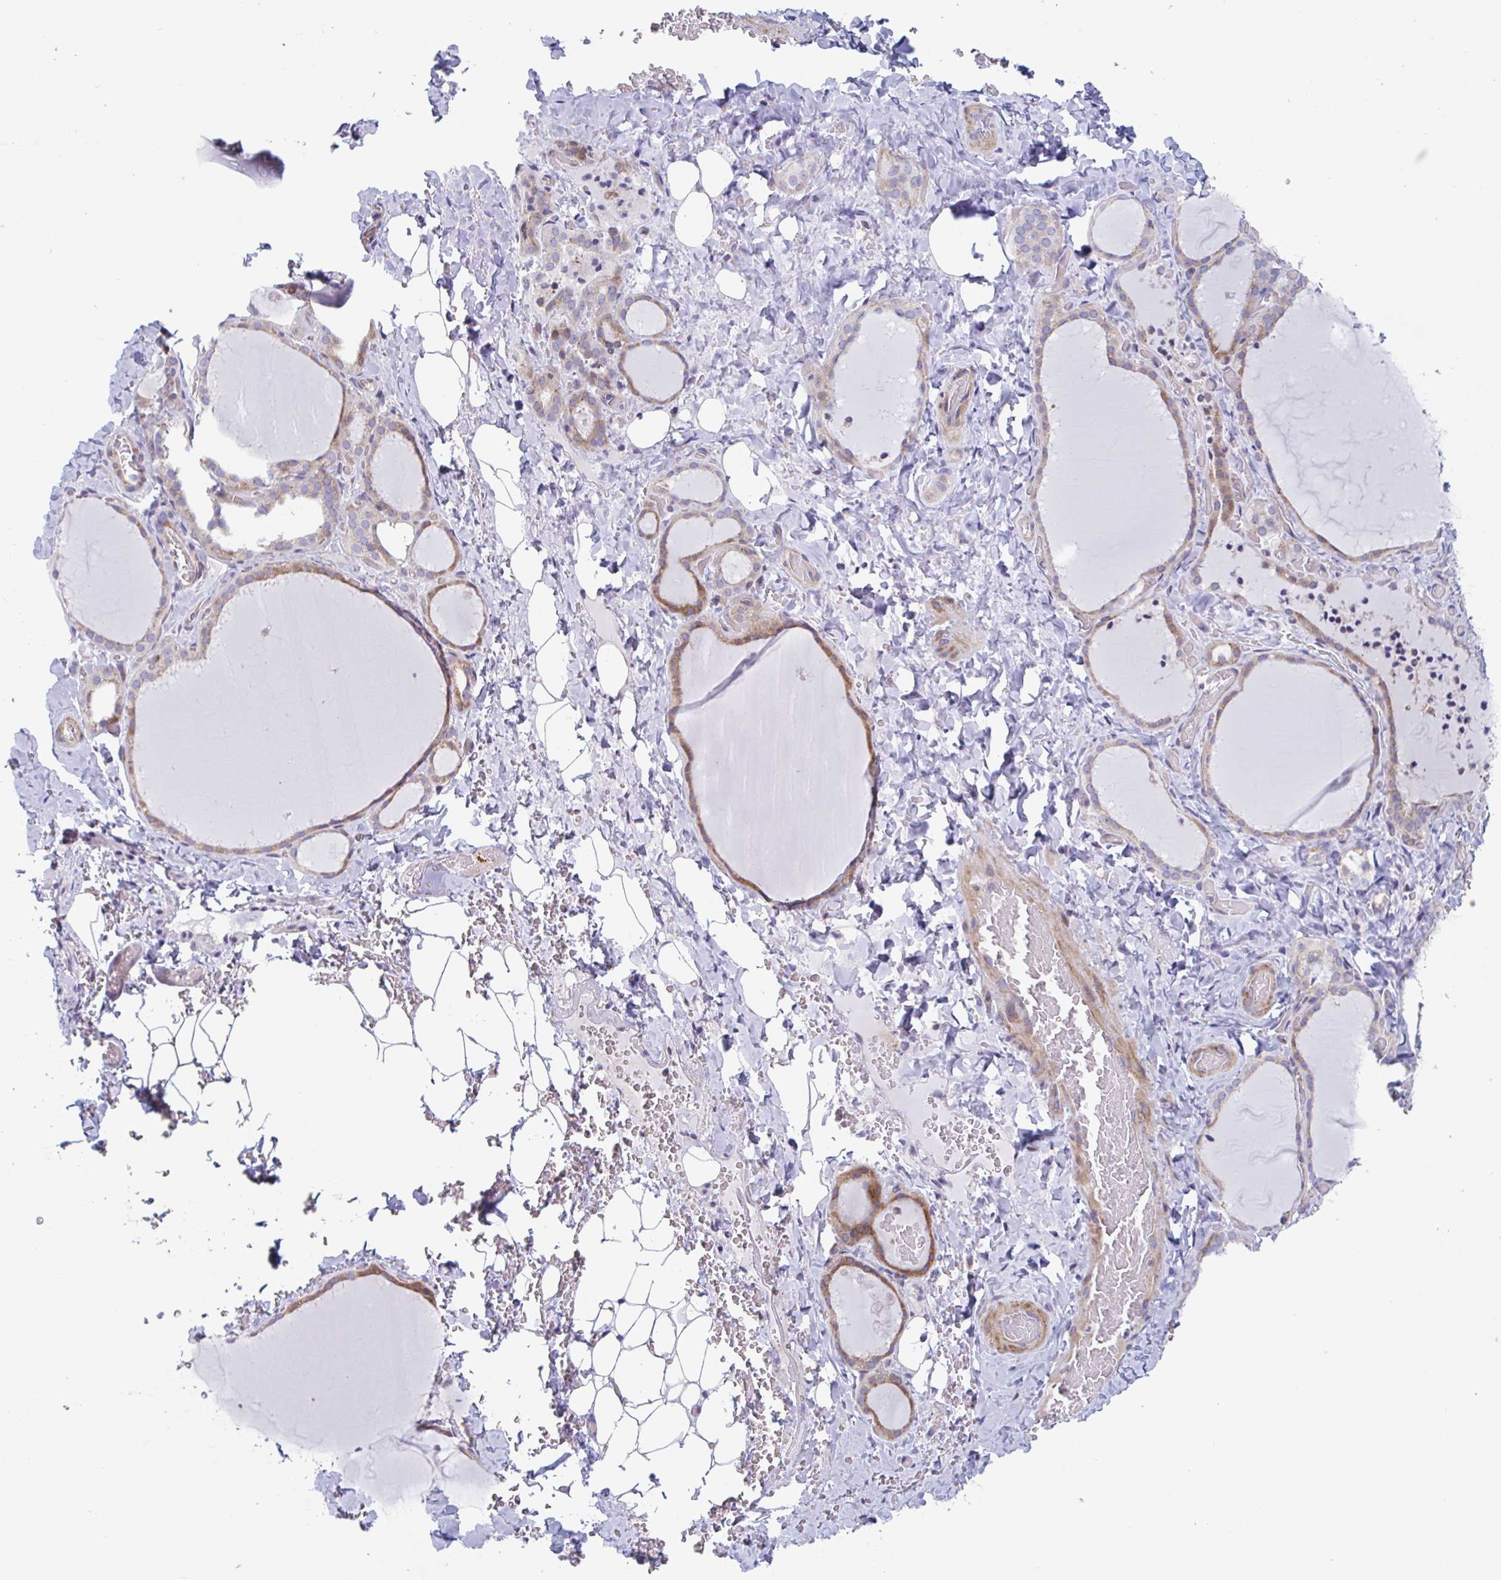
{"staining": {"intensity": "moderate", "quantity": "25%-75%", "location": "cytoplasmic/membranous"}, "tissue": "thyroid gland", "cell_type": "Glandular cells", "image_type": "normal", "snomed": [{"axis": "morphology", "description": "Normal tissue, NOS"}, {"axis": "topography", "description": "Thyroid gland"}], "caption": "This image reveals IHC staining of normal thyroid gland, with medium moderate cytoplasmic/membranous positivity in approximately 25%-75% of glandular cells.", "gene": "DUXA", "patient": {"sex": "female", "age": 22}}